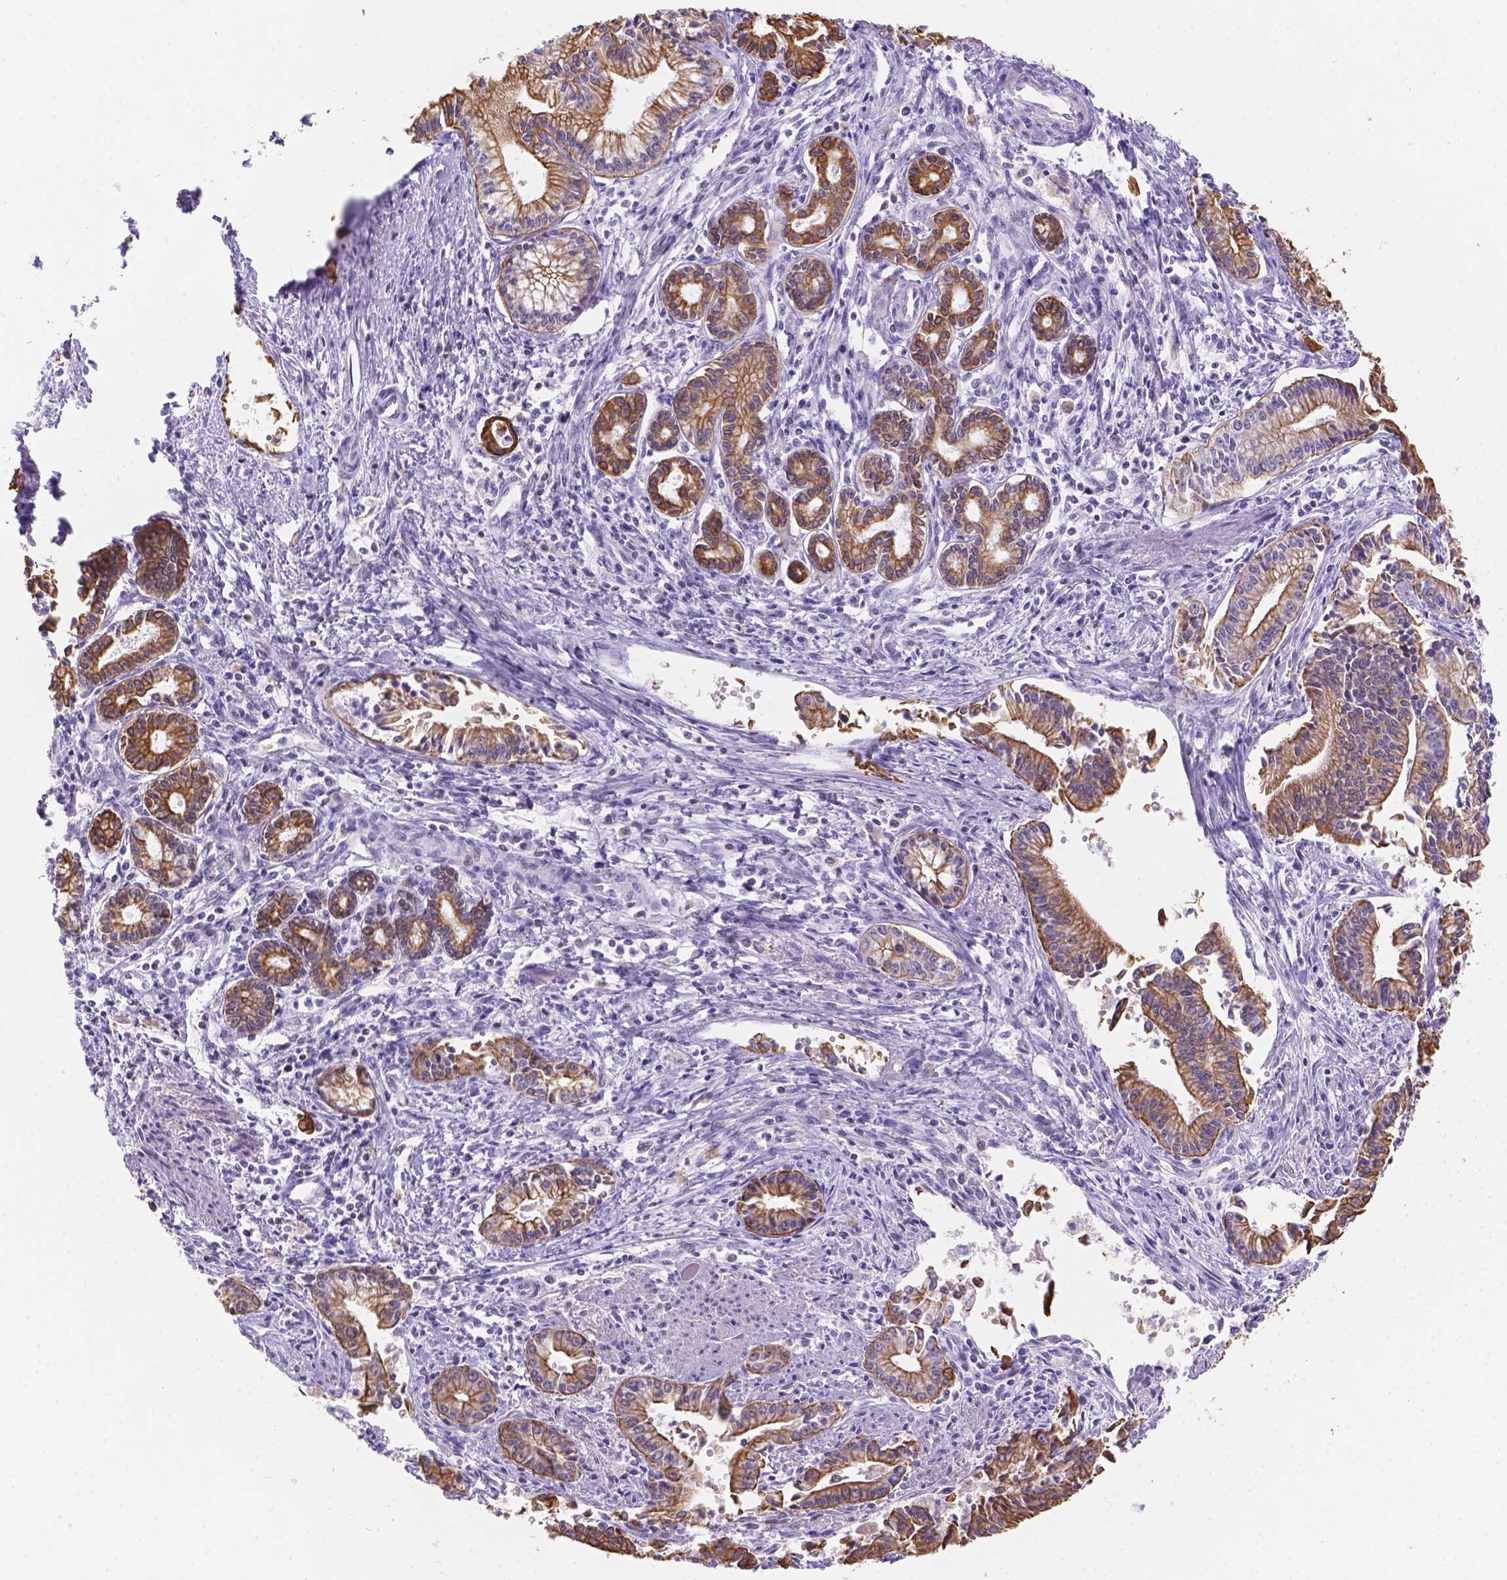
{"staining": {"intensity": "strong", "quantity": ">75%", "location": "cytoplasmic/membranous"}, "tissue": "pancreatic cancer", "cell_type": "Tumor cells", "image_type": "cancer", "snomed": [{"axis": "morphology", "description": "Adenocarcinoma, NOS"}, {"axis": "topography", "description": "Pancreas"}], "caption": "Approximately >75% of tumor cells in human adenocarcinoma (pancreatic) reveal strong cytoplasmic/membranous protein staining as visualized by brown immunohistochemical staining.", "gene": "DMWD", "patient": {"sex": "female", "age": 65}}